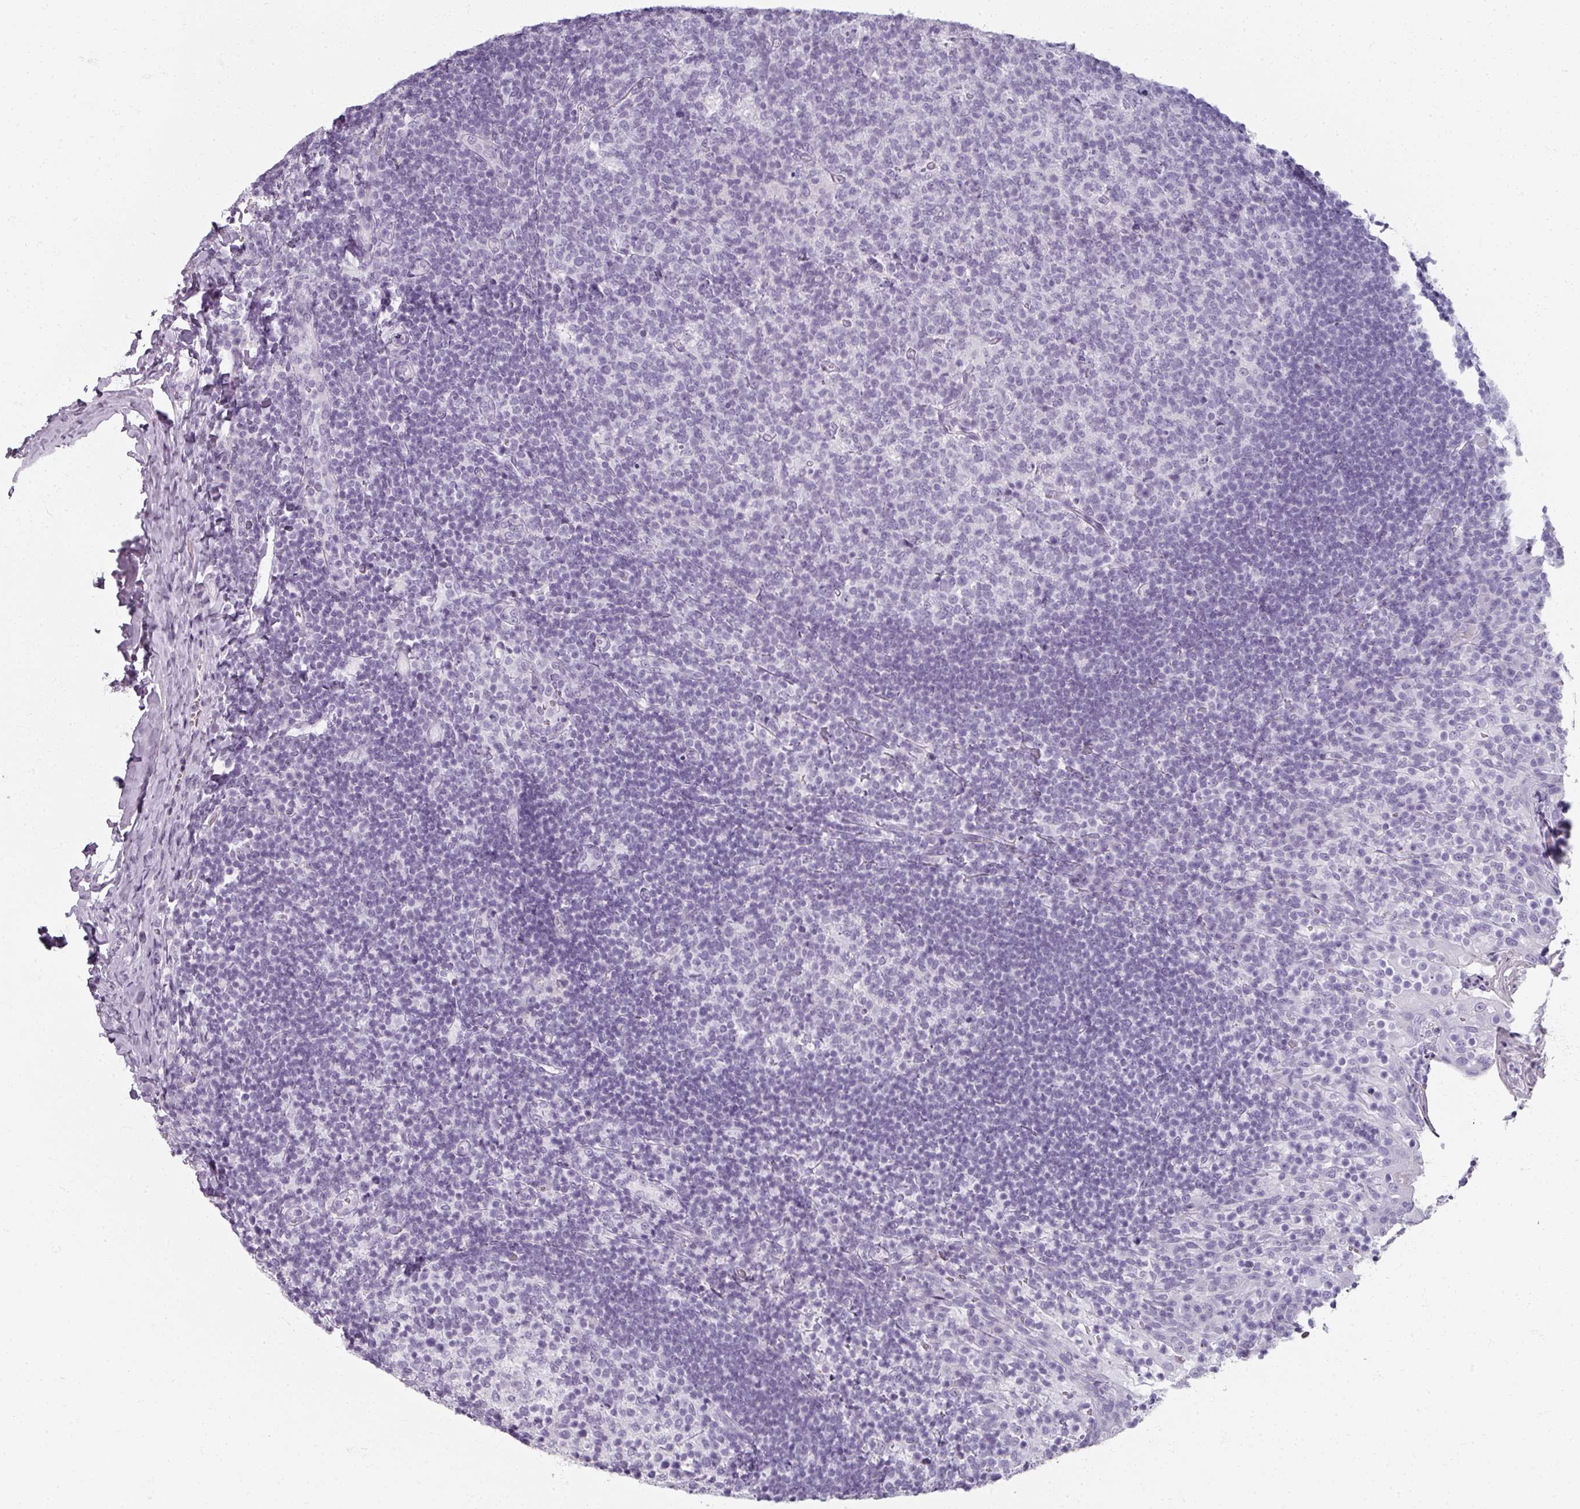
{"staining": {"intensity": "negative", "quantity": "none", "location": "none"}, "tissue": "tonsil", "cell_type": "Germinal center cells", "image_type": "normal", "snomed": [{"axis": "morphology", "description": "Normal tissue, NOS"}, {"axis": "topography", "description": "Tonsil"}], "caption": "An immunohistochemistry (IHC) photomicrograph of normal tonsil is shown. There is no staining in germinal center cells of tonsil.", "gene": "REG3A", "patient": {"sex": "female", "age": 10}}